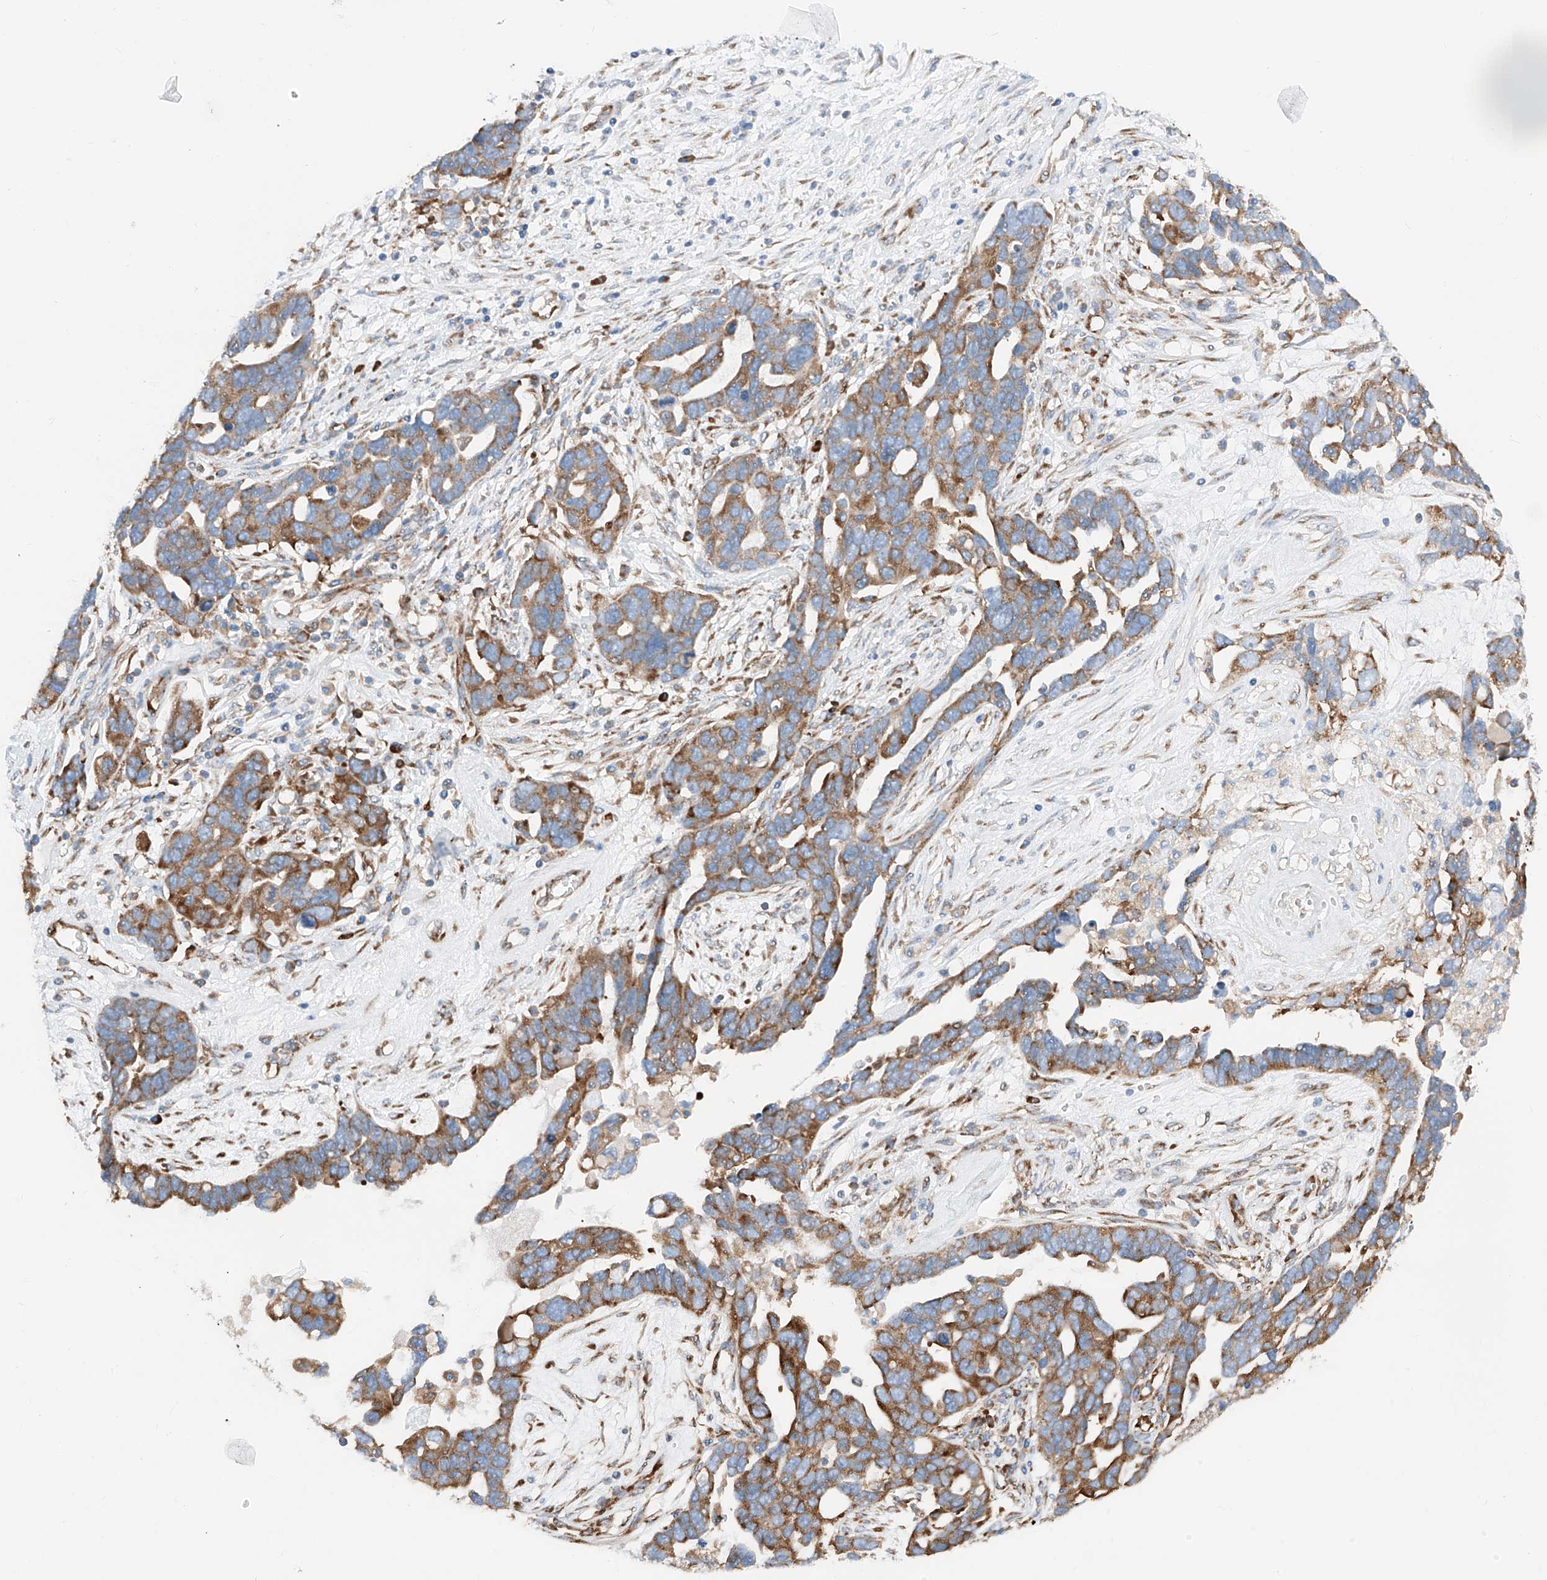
{"staining": {"intensity": "moderate", "quantity": ">75%", "location": "cytoplasmic/membranous"}, "tissue": "ovarian cancer", "cell_type": "Tumor cells", "image_type": "cancer", "snomed": [{"axis": "morphology", "description": "Cystadenocarcinoma, serous, NOS"}, {"axis": "topography", "description": "Ovary"}], "caption": "Immunohistochemistry staining of ovarian cancer, which reveals medium levels of moderate cytoplasmic/membranous expression in about >75% of tumor cells indicating moderate cytoplasmic/membranous protein positivity. The staining was performed using DAB (brown) for protein detection and nuclei were counterstained in hematoxylin (blue).", "gene": "CRELD1", "patient": {"sex": "female", "age": 54}}